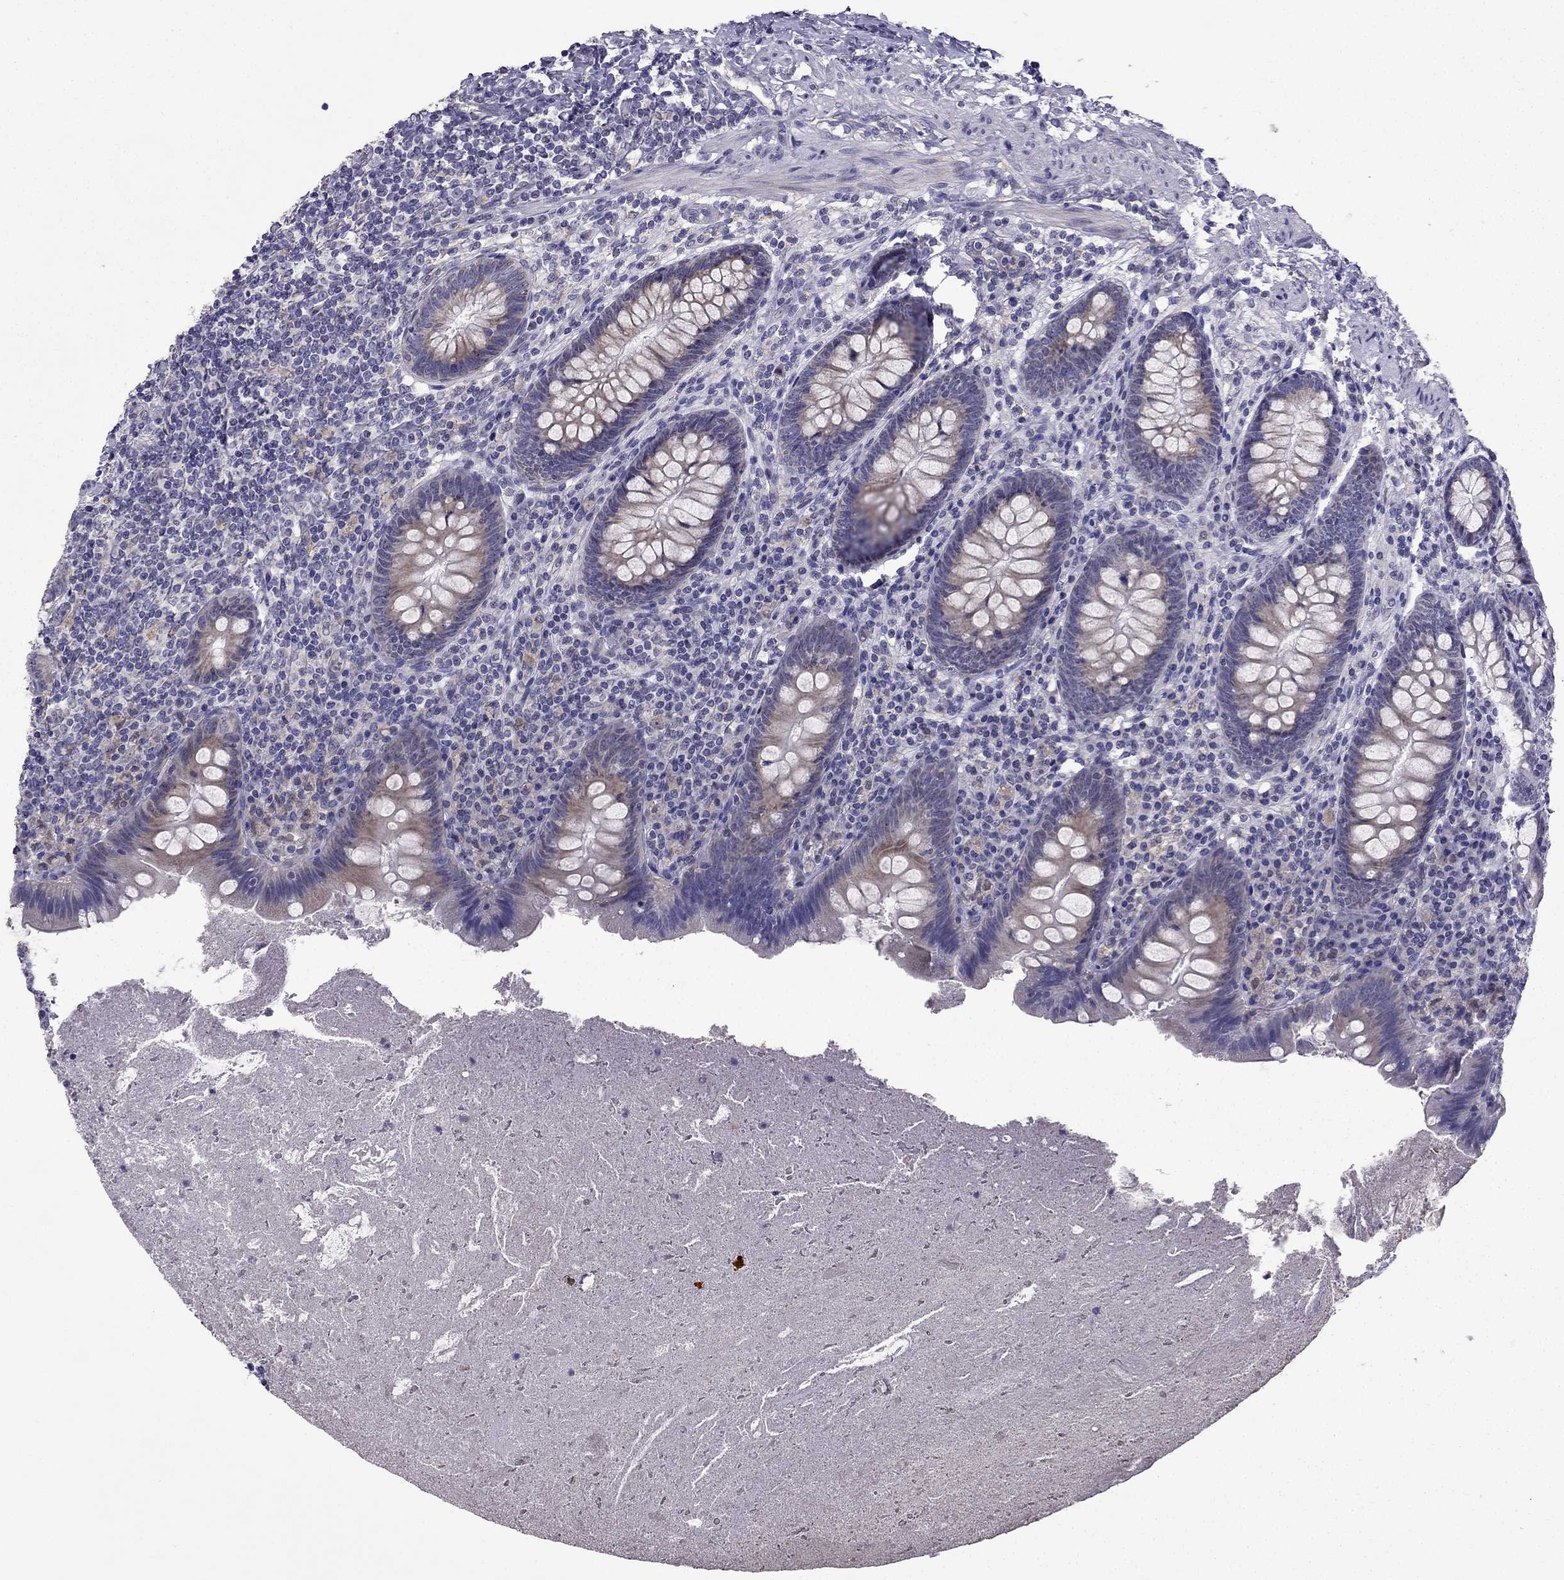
{"staining": {"intensity": "weak", "quantity": ">75%", "location": "cytoplasmic/membranous"}, "tissue": "appendix", "cell_type": "Glandular cells", "image_type": "normal", "snomed": [{"axis": "morphology", "description": "Normal tissue, NOS"}, {"axis": "topography", "description": "Appendix"}], "caption": "An immunohistochemistry photomicrograph of benign tissue is shown. Protein staining in brown shows weak cytoplasmic/membranous positivity in appendix within glandular cells. The protein is shown in brown color, while the nuclei are stained blue.", "gene": "SLC6A2", "patient": {"sex": "male", "age": 47}}